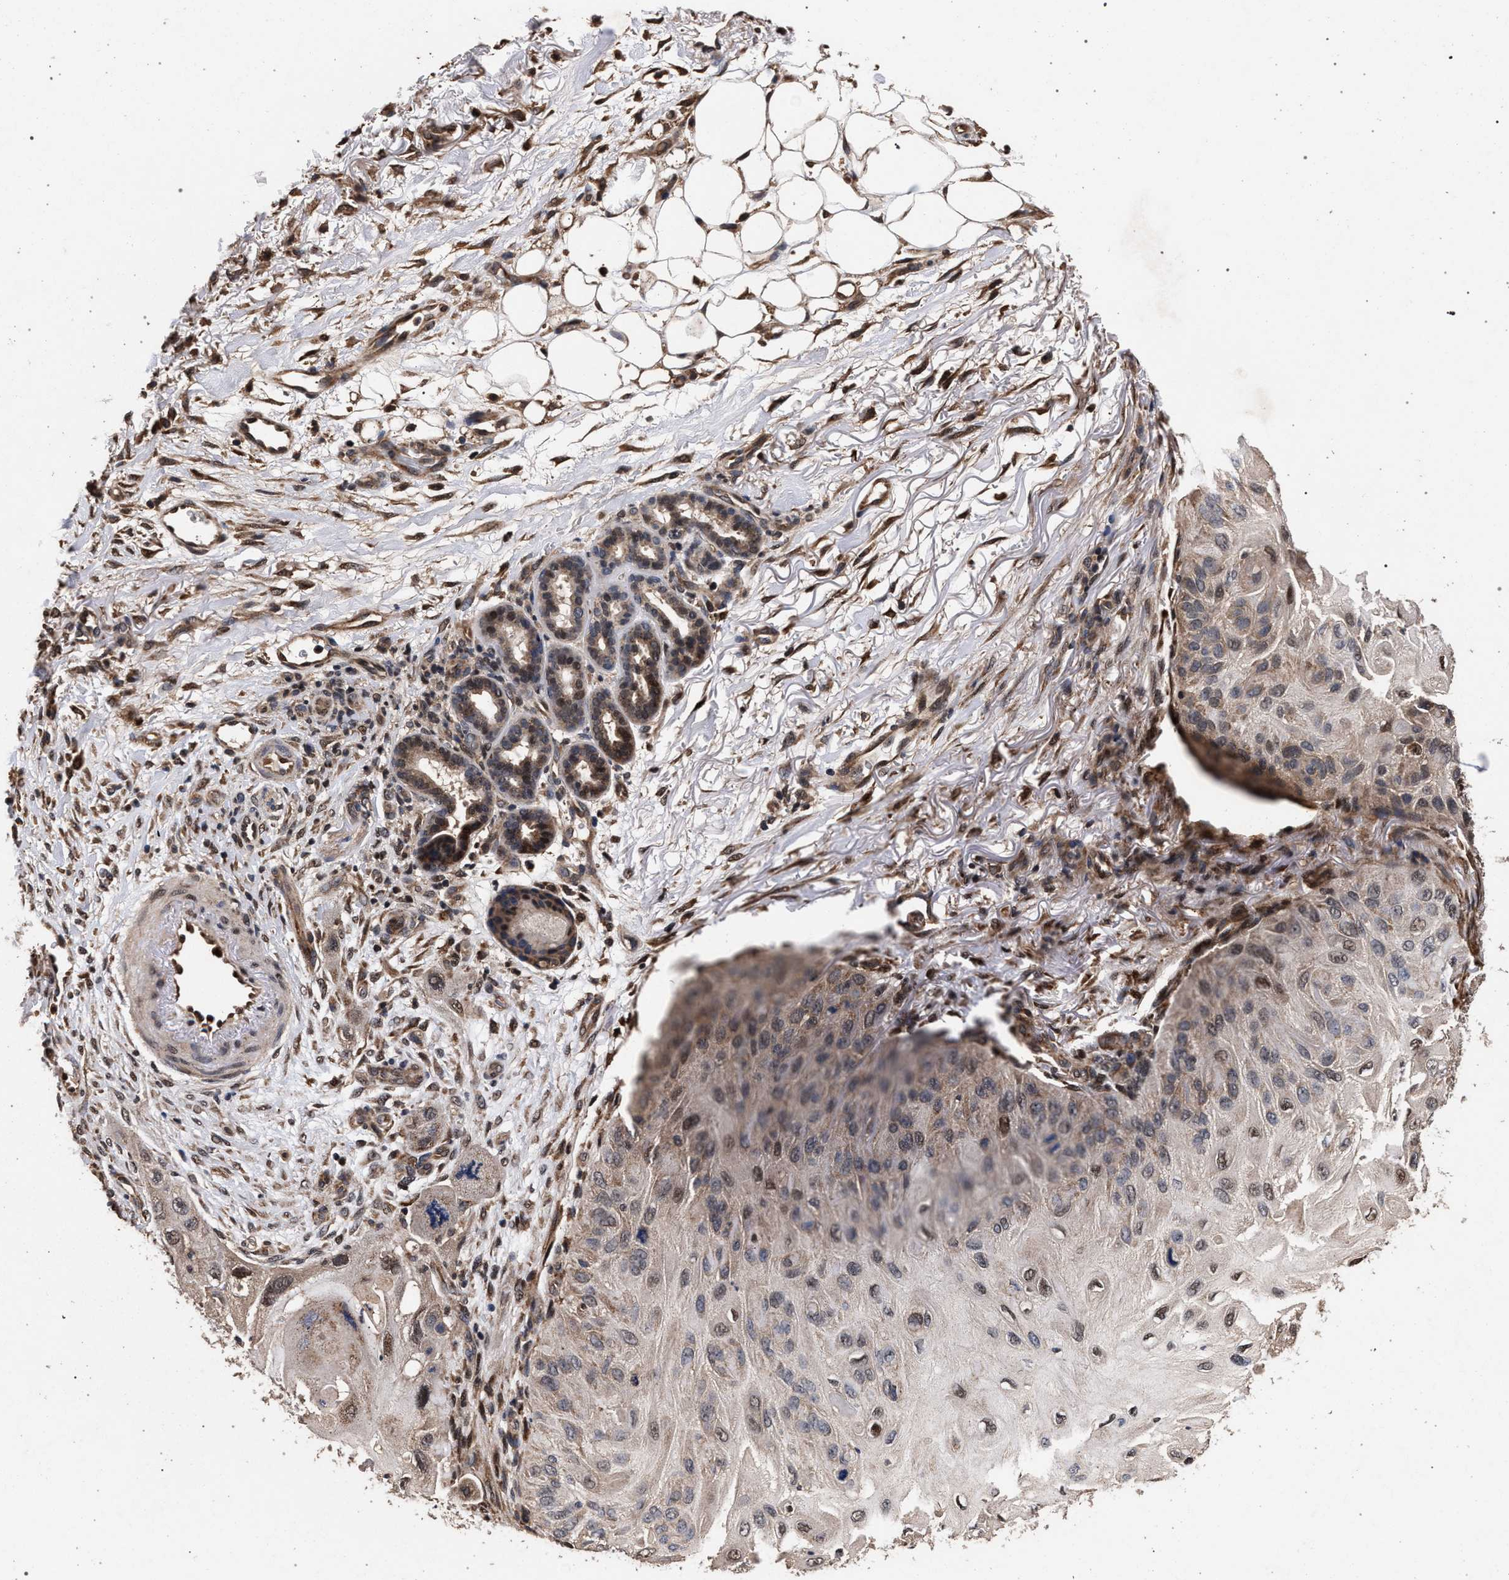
{"staining": {"intensity": "moderate", "quantity": "25%-75%", "location": "cytoplasmic/membranous,nuclear"}, "tissue": "skin cancer", "cell_type": "Tumor cells", "image_type": "cancer", "snomed": [{"axis": "morphology", "description": "Squamous cell carcinoma, NOS"}, {"axis": "topography", "description": "Skin"}], "caption": "Squamous cell carcinoma (skin) stained with a brown dye reveals moderate cytoplasmic/membranous and nuclear positive staining in about 25%-75% of tumor cells.", "gene": "ACOX1", "patient": {"sex": "female", "age": 77}}